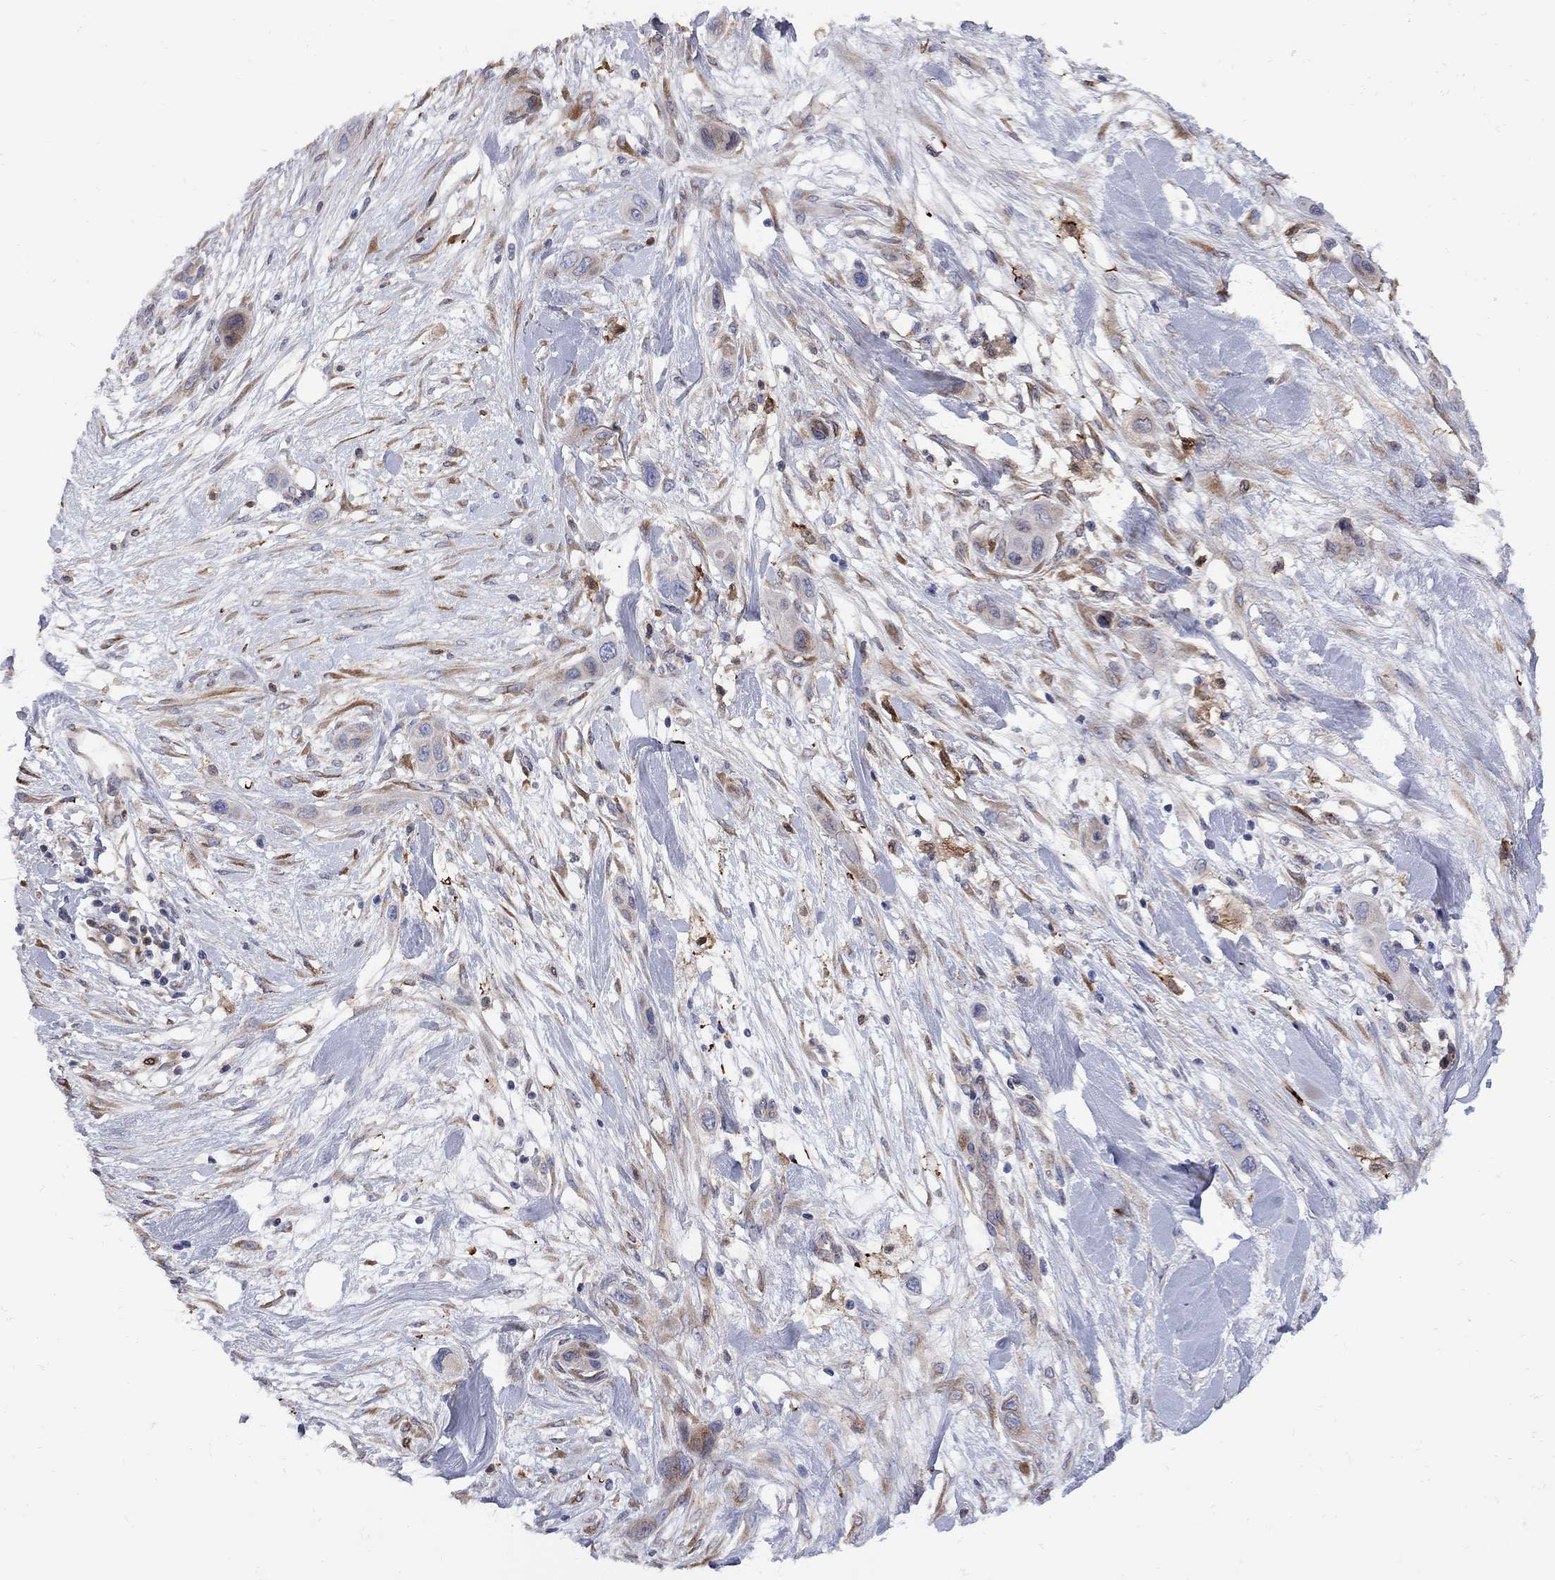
{"staining": {"intensity": "weak", "quantity": "<25%", "location": "cytoplasmic/membranous"}, "tissue": "skin cancer", "cell_type": "Tumor cells", "image_type": "cancer", "snomed": [{"axis": "morphology", "description": "Squamous cell carcinoma, NOS"}, {"axis": "topography", "description": "Skin"}], "caption": "IHC photomicrograph of human skin cancer stained for a protein (brown), which displays no positivity in tumor cells.", "gene": "MTHFR", "patient": {"sex": "male", "age": 79}}